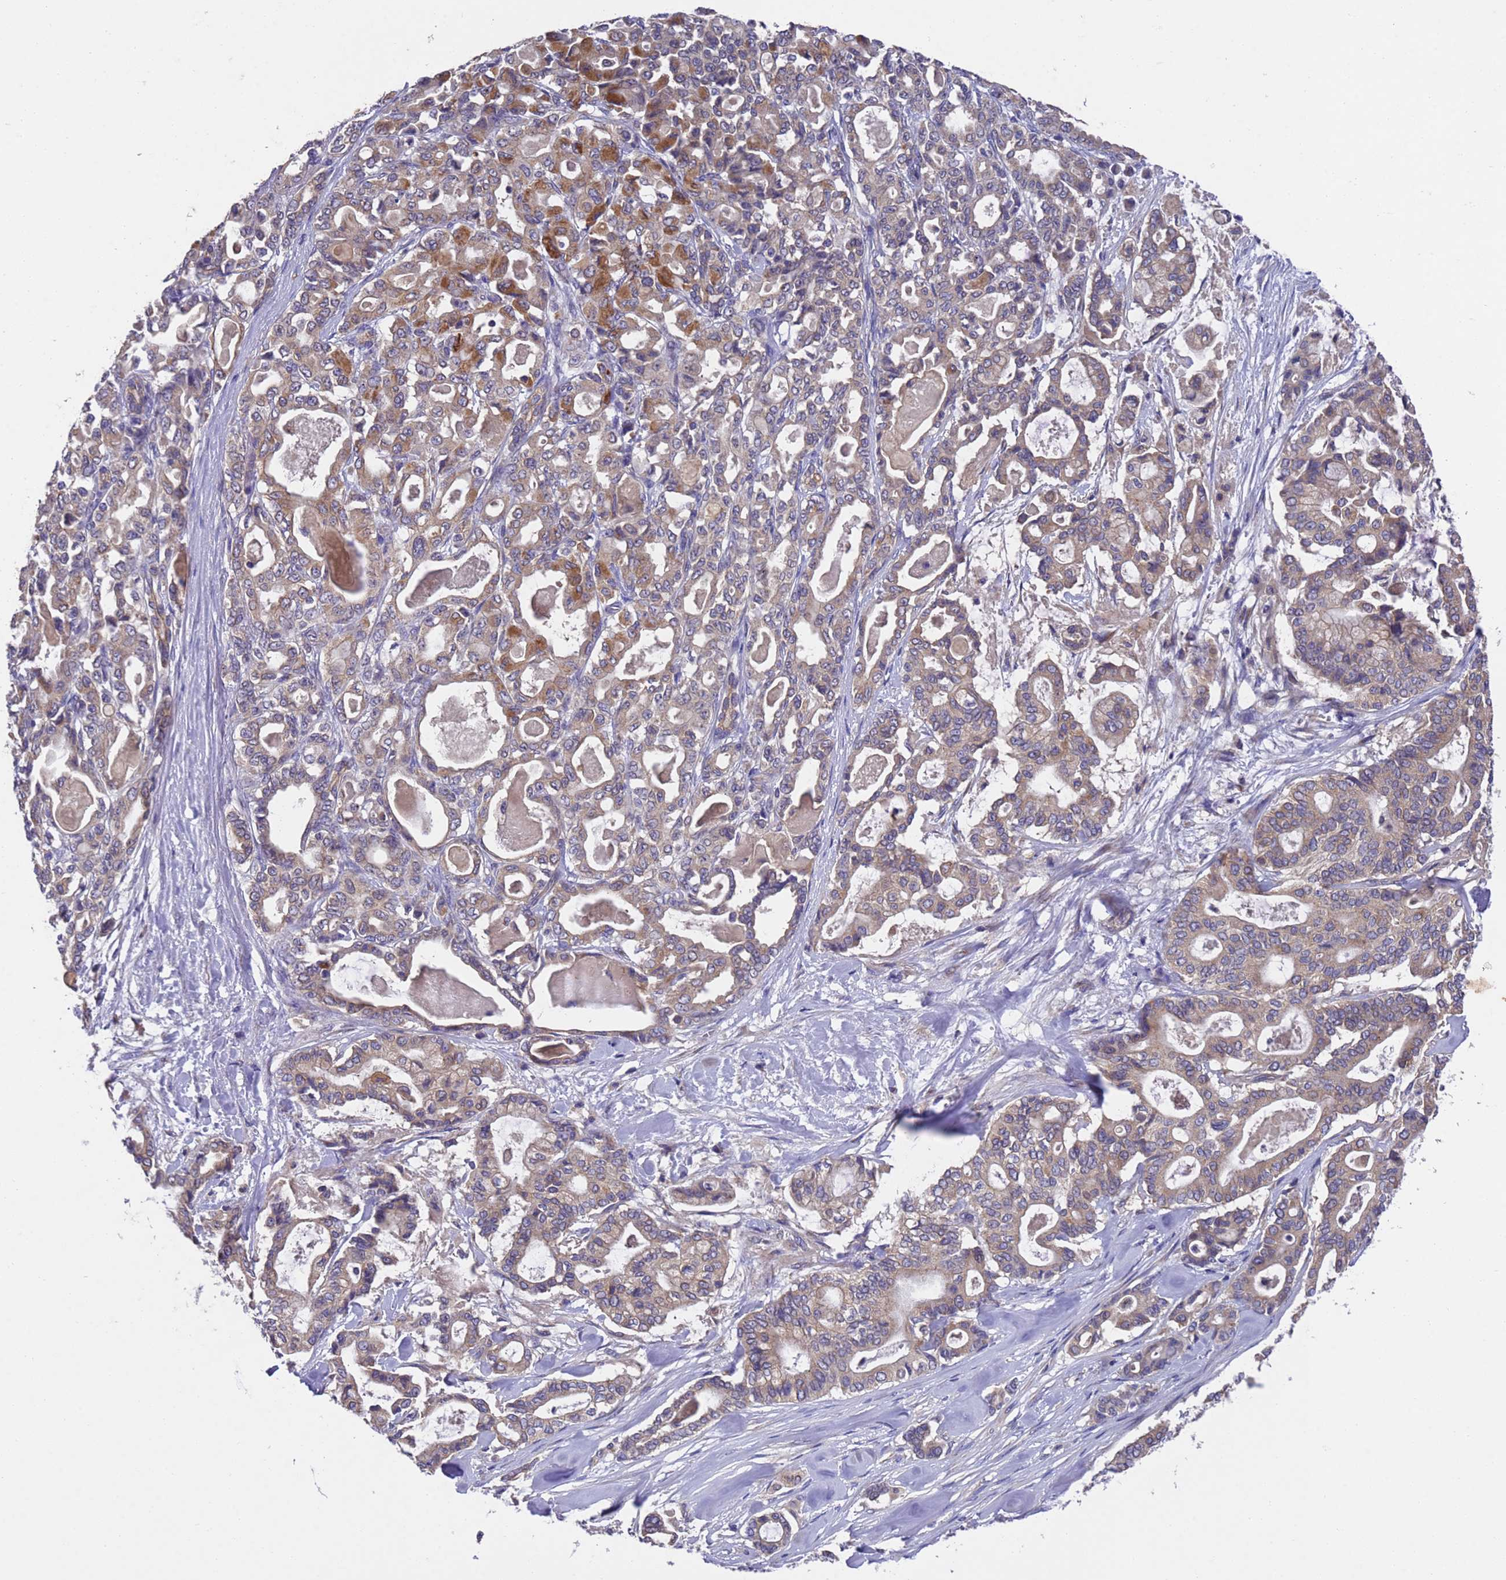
{"staining": {"intensity": "moderate", "quantity": "<25%", "location": "cytoplasmic/membranous"}, "tissue": "pancreatic cancer", "cell_type": "Tumor cells", "image_type": "cancer", "snomed": [{"axis": "morphology", "description": "Adenocarcinoma, NOS"}, {"axis": "topography", "description": "Pancreas"}], "caption": "Pancreatic adenocarcinoma was stained to show a protein in brown. There is low levels of moderate cytoplasmic/membranous positivity in approximately <25% of tumor cells.", "gene": "DCAF12L2", "patient": {"sex": "male", "age": 63}}